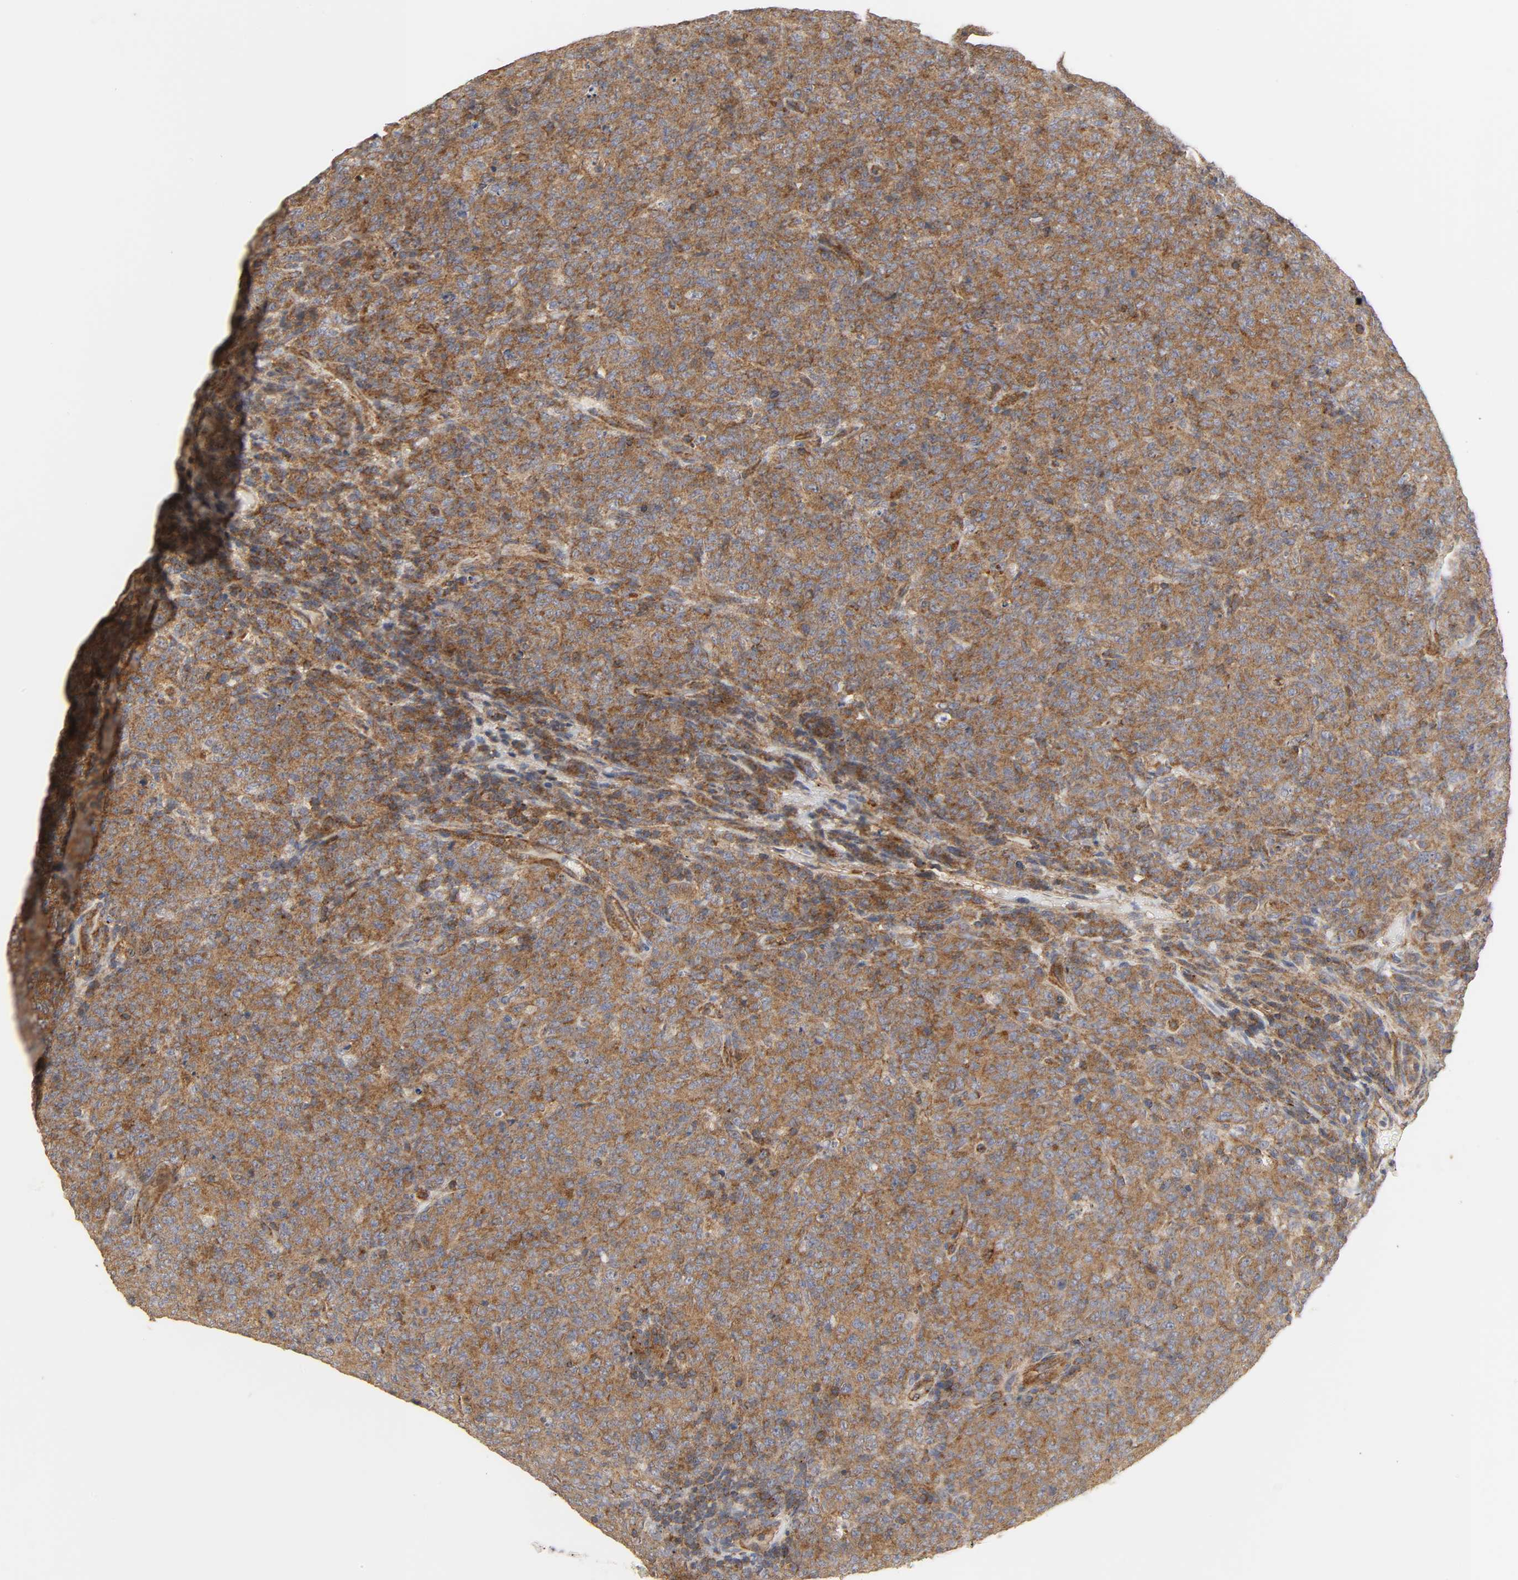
{"staining": {"intensity": "strong", "quantity": ">75%", "location": "cytoplasmic/membranous"}, "tissue": "lymphoma", "cell_type": "Tumor cells", "image_type": "cancer", "snomed": [{"axis": "morphology", "description": "Malignant lymphoma, non-Hodgkin's type, High grade"}, {"axis": "topography", "description": "Tonsil"}], "caption": "Brown immunohistochemical staining in lymphoma displays strong cytoplasmic/membranous expression in approximately >75% of tumor cells. The protein is shown in brown color, while the nuclei are stained blue.", "gene": "SH3GLB1", "patient": {"sex": "female", "age": 36}}